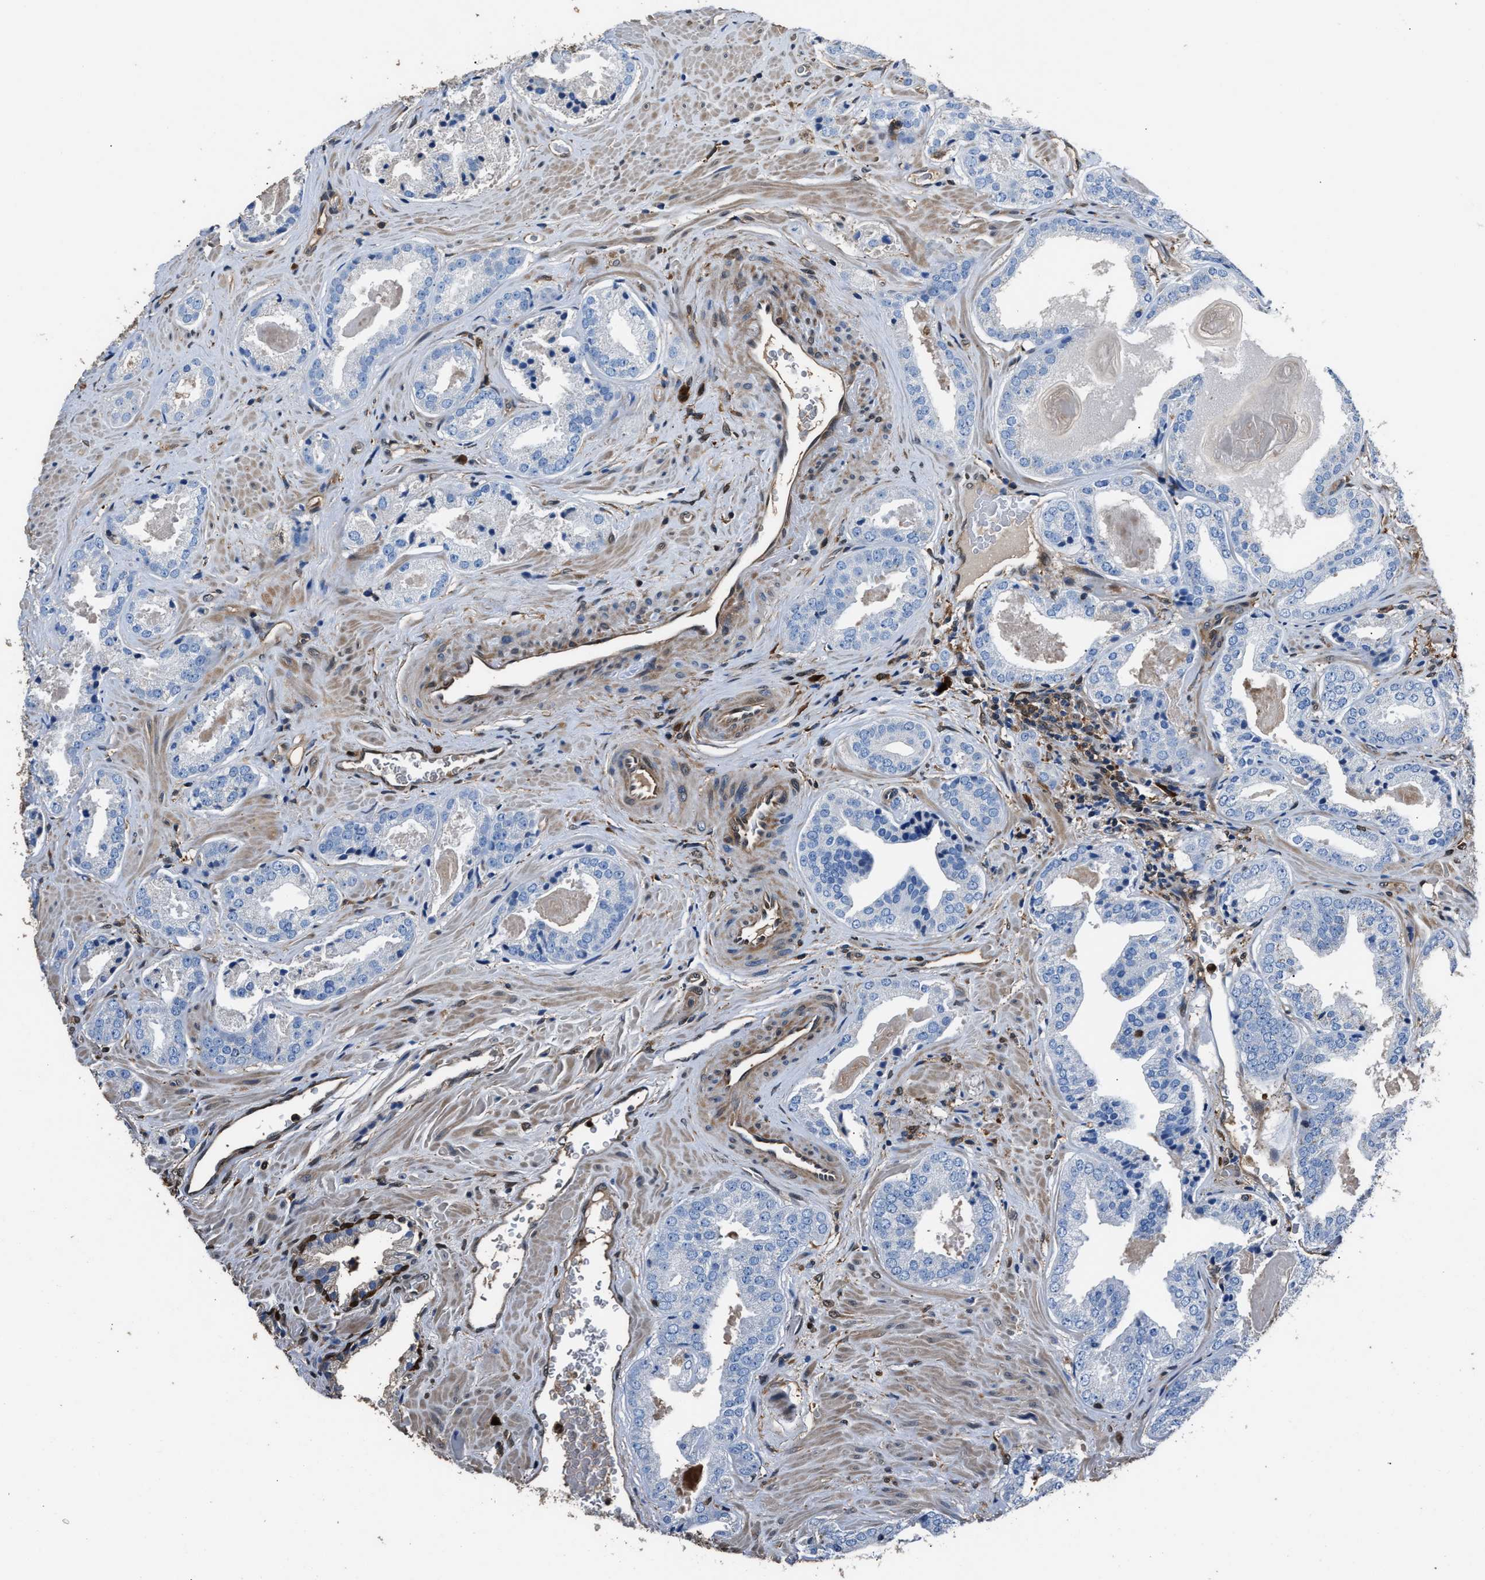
{"staining": {"intensity": "negative", "quantity": "none", "location": "none"}, "tissue": "prostate cancer", "cell_type": "Tumor cells", "image_type": "cancer", "snomed": [{"axis": "morphology", "description": "Adenocarcinoma, Low grade"}, {"axis": "topography", "description": "Prostate"}], "caption": "High magnification brightfield microscopy of low-grade adenocarcinoma (prostate) stained with DAB (brown) and counterstained with hematoxylin (blue): tumor cells show no significant positivity.", "gene": "GSTP1", "patient": {"sex": "male", "age": 71}}